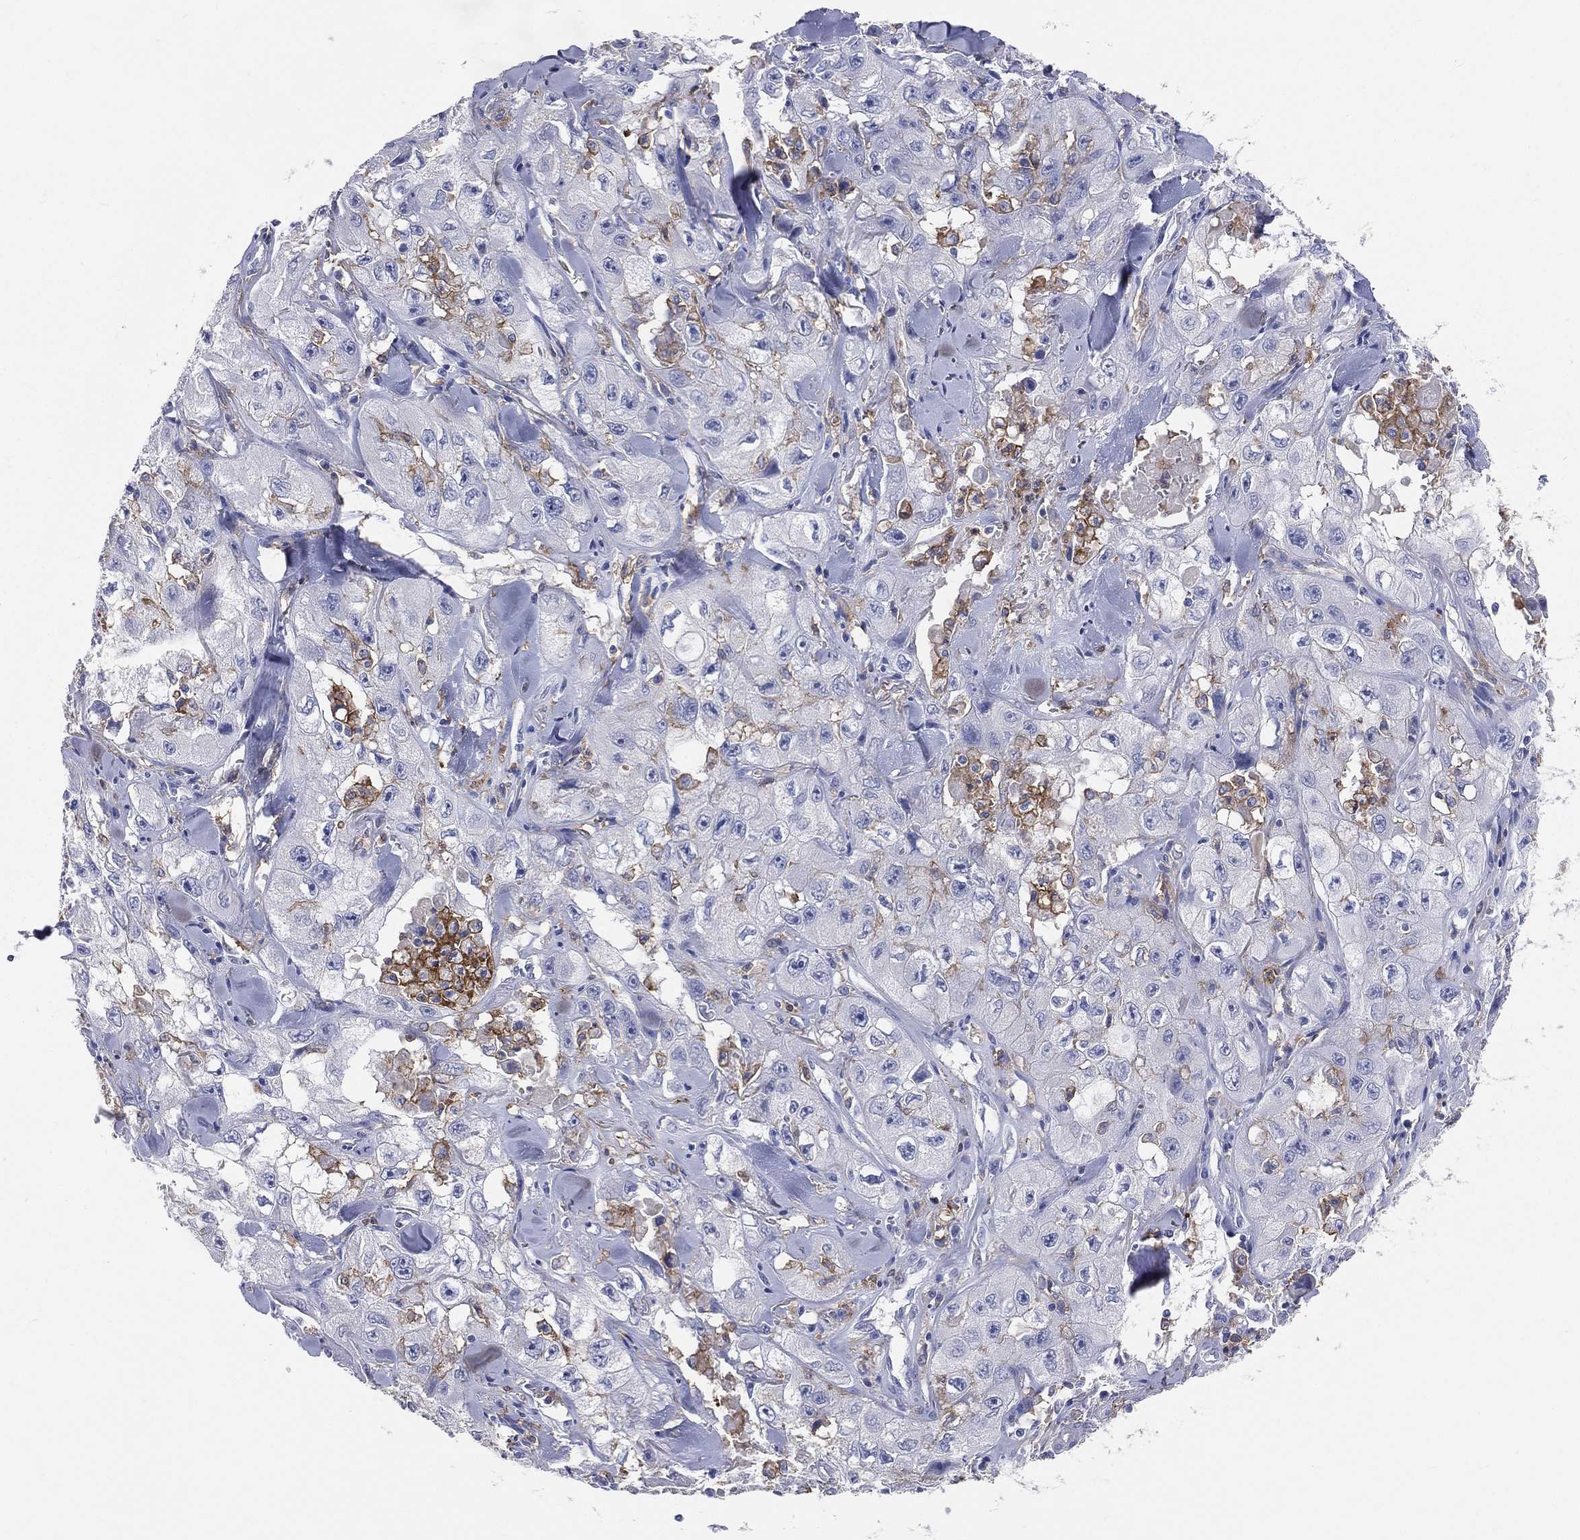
{"staining": {"intensity": "negative", "quantity": "none", "location": "none"}, "tissue": "skin cancer", "cell_type": "Tumor cells", "image_type": "cancer", "snomed": [{"axis": "morphology", "description": "Squamous cell carcinoma, NOS"}, {"axis": "topography", "description": "Skin"}, {"axis": "topography", "description": "Subcutis"}], "caption": "There is no significant positivity in tumor cells of skin cancer.", "gene": "CD33", "patient": {"sex": "male", "age": 73}}